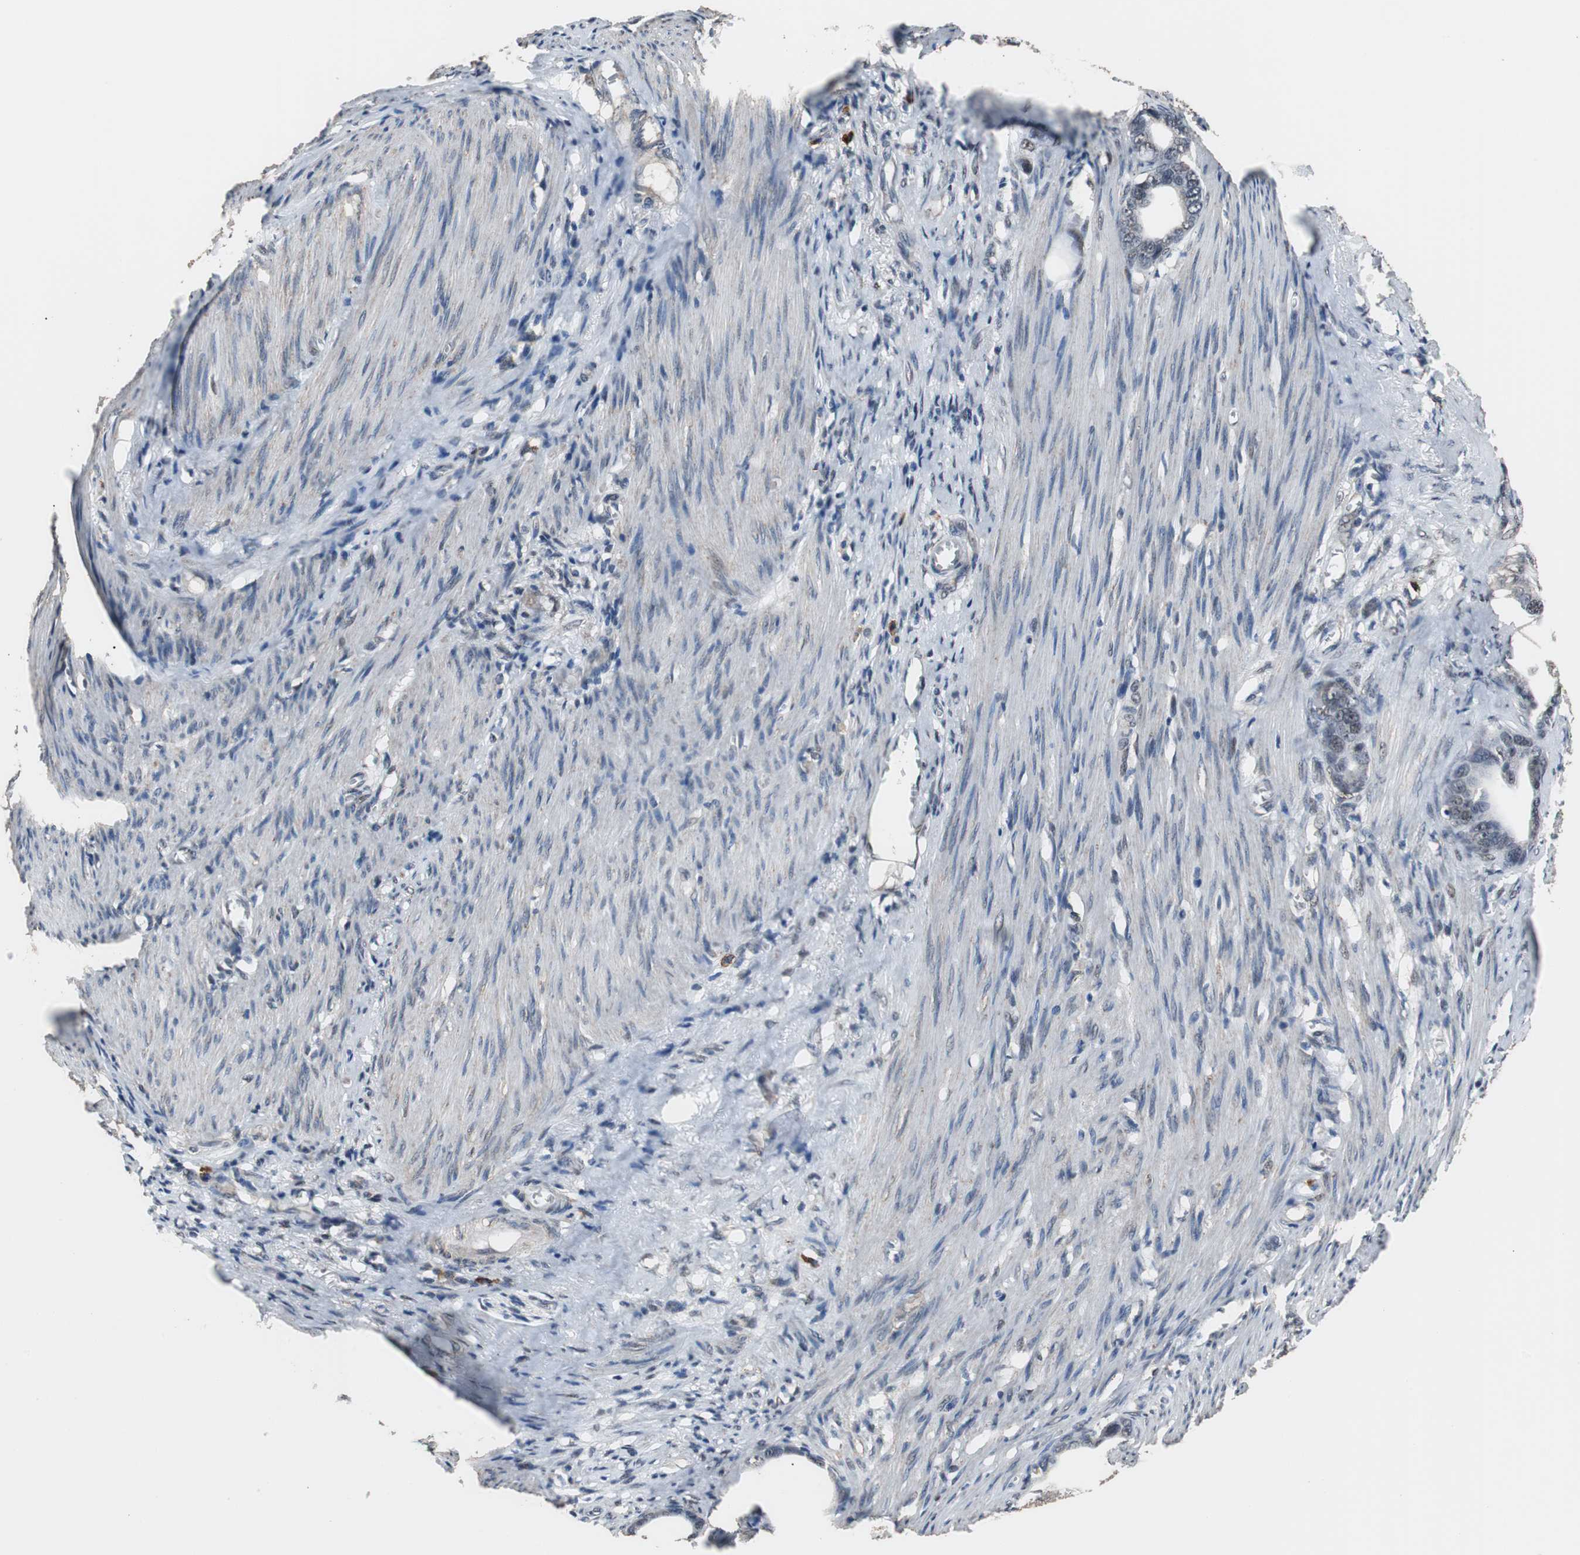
{"staining": {"intensity": "weak", "quantity": ">75%", "location": "nuclear"}, "tissue": "stomach cancer", "cell_type": "Tumor cells", "image_type": "cancer", "snomed": [{"axis": "morphology", "description": "Adenocarcinoma, NOS"}, {"axis": "topography", "description": "Stomach"}], "caption": "Protein analysis of adenocarcinoma (stomach) tissue exhibits weak nuclear staining in approximately >75% of tumor cells.", "gene": "ZHX2", "patient": {"sex": "female", "age": 75}}